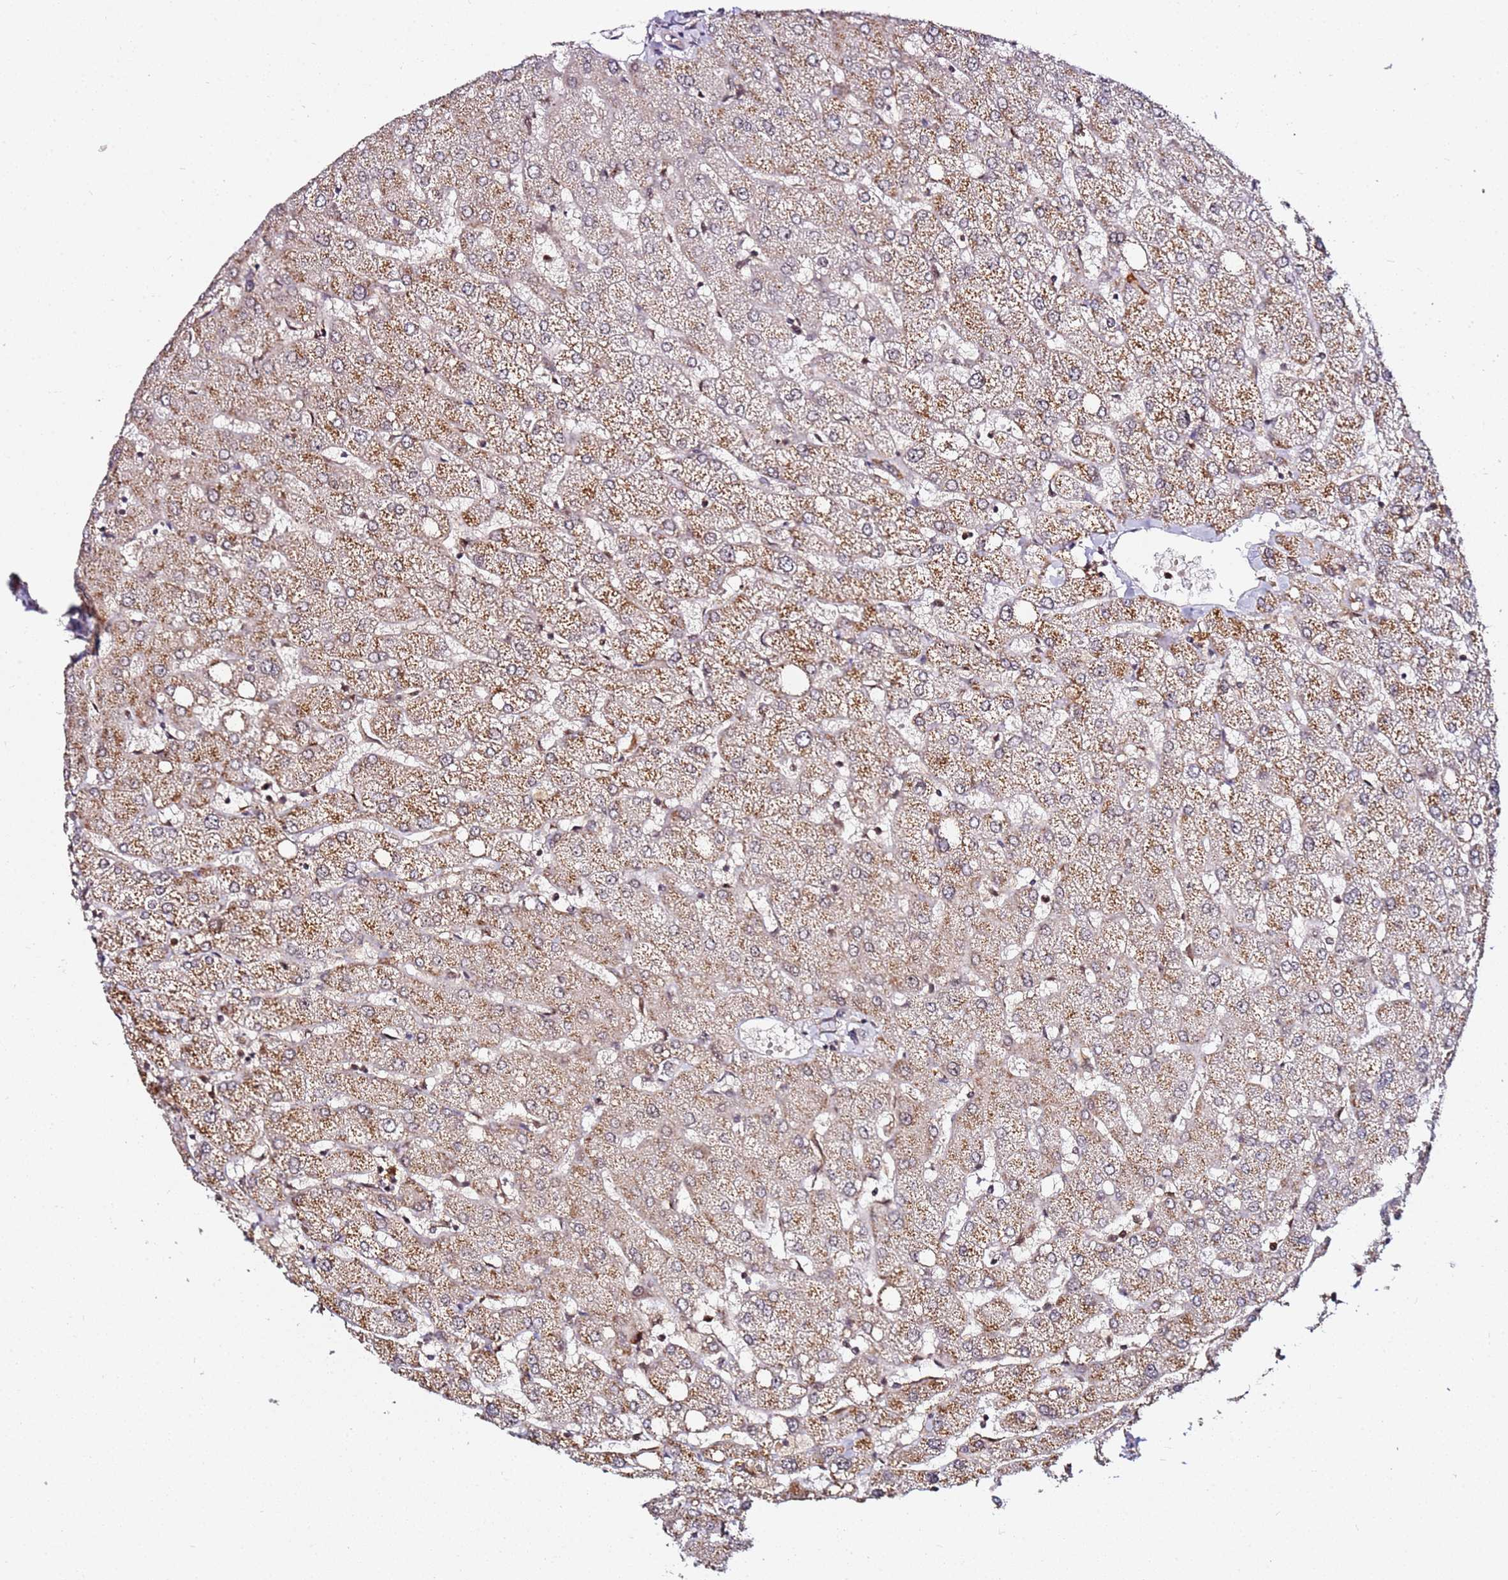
{"staining": {"intensity": "negative", "quantity": "none", "location": "none"}, "tissue": "liver", "cell_type": "Cholangiocytes", "image_type": "normal", "snomed": [{"axis": "morphology", "description": "Normal tissue, NOS"}, {"axis": "topography", "description": "Liver"}], "caption": "Cholangiocytes show no significant protein expression in normal liver. (Brightfield microscopy of DAB (3,3'-diaminobenzidine) immunohistochemistry (IHC) at high magnification).", "gene": "RGS18", "patient": {"sex": "female", "age": 54}}